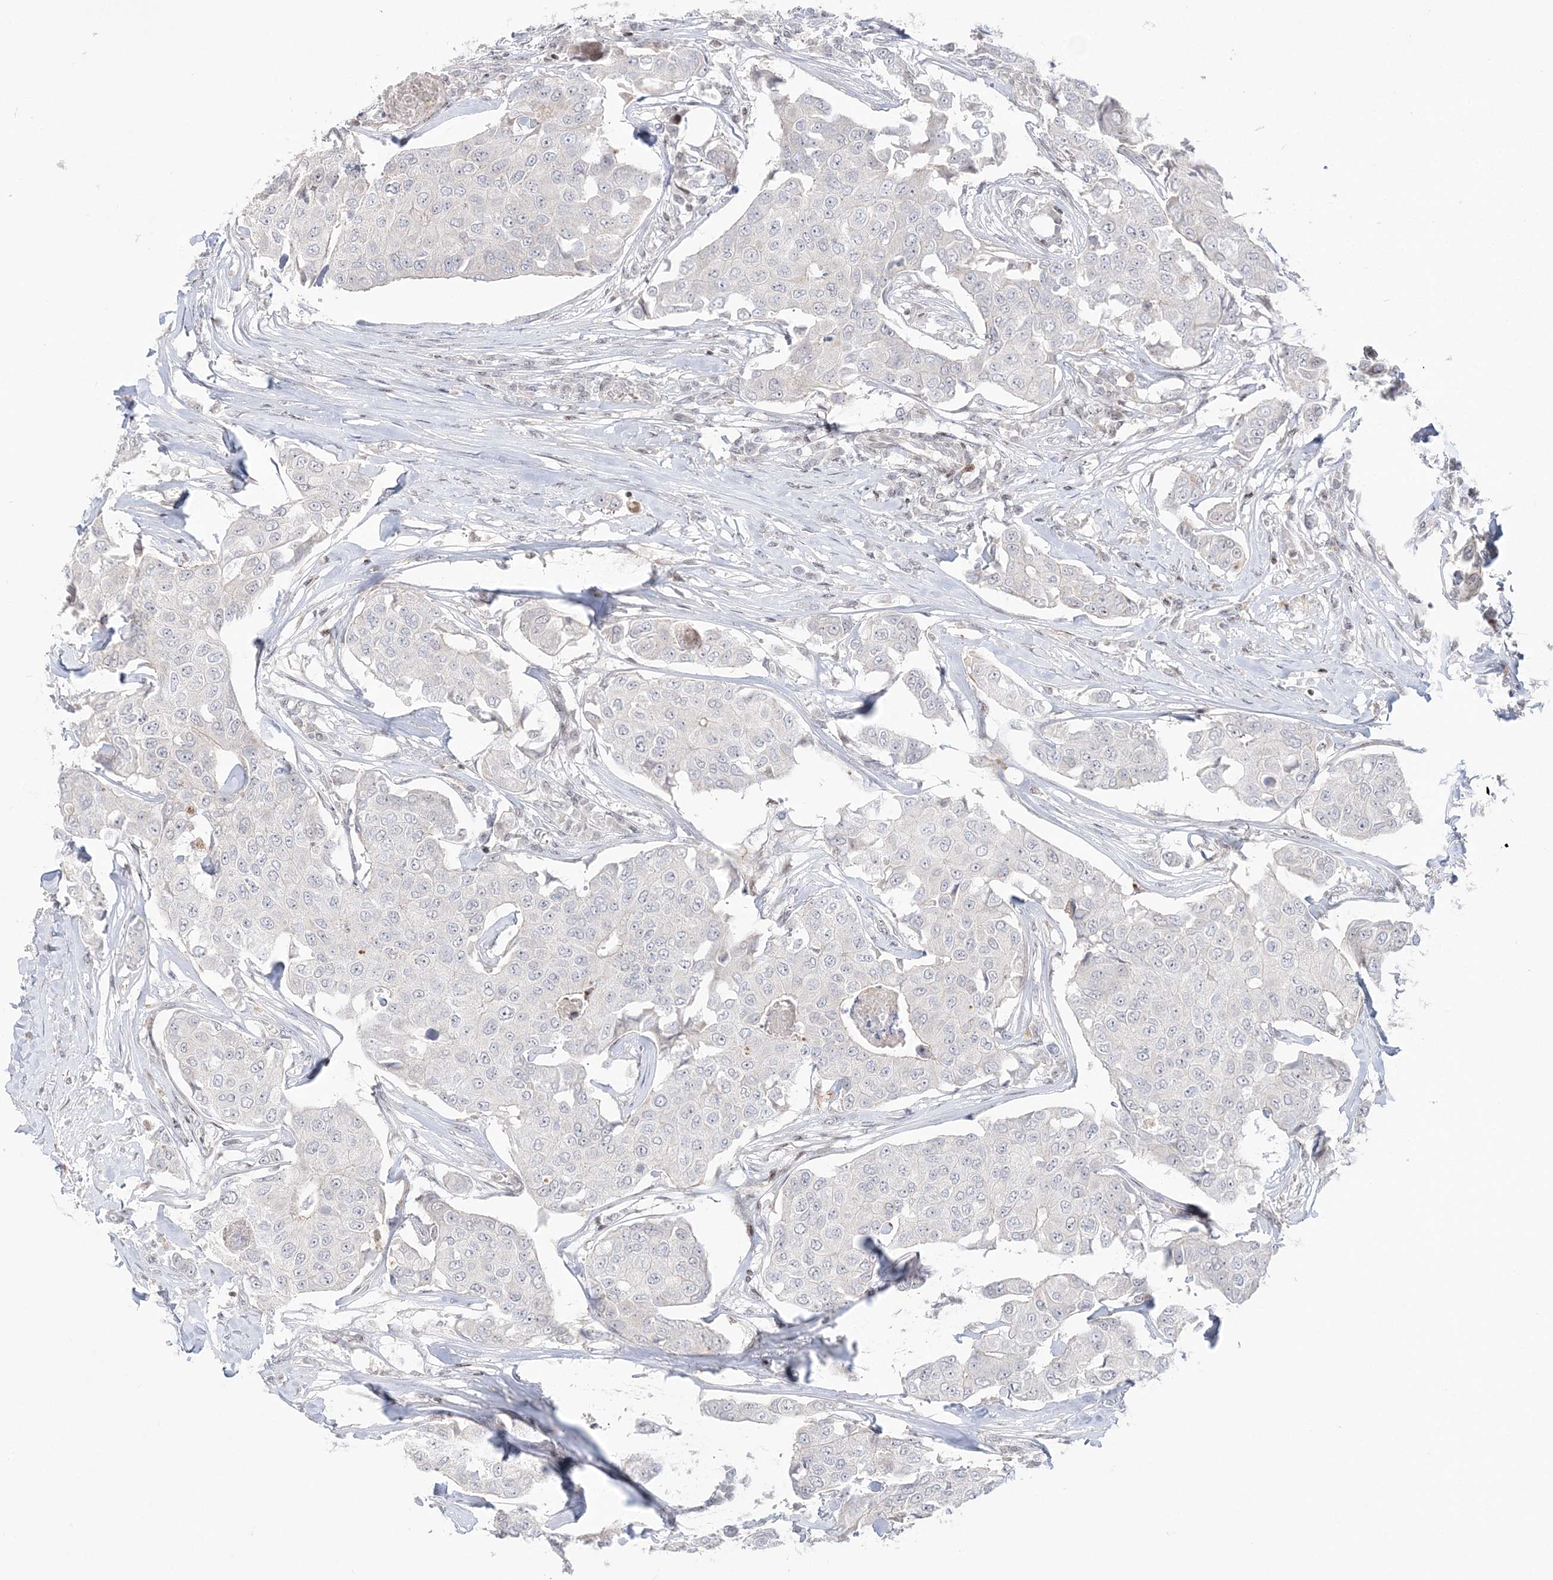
{"staining": {"intensity": "negative", "quantity": "none", "location": "none"}, "tissue": "breast cancer", "cell_type": "Tumor cells", "image_type": "cancer", "snomed": [{"axis": "morphology", "description": "Duct carcinoma"}, {"axis": "topography", "description": "Breast"}], "caption": "Tumor cells are negative for protein expression in human breast cancer. (DAB immunohistochemistry (IHC) visualized using brightfield microscopy, high magnification).", "gene": "SH3BP4", "patient": {"sex": "female", "age": 80}}